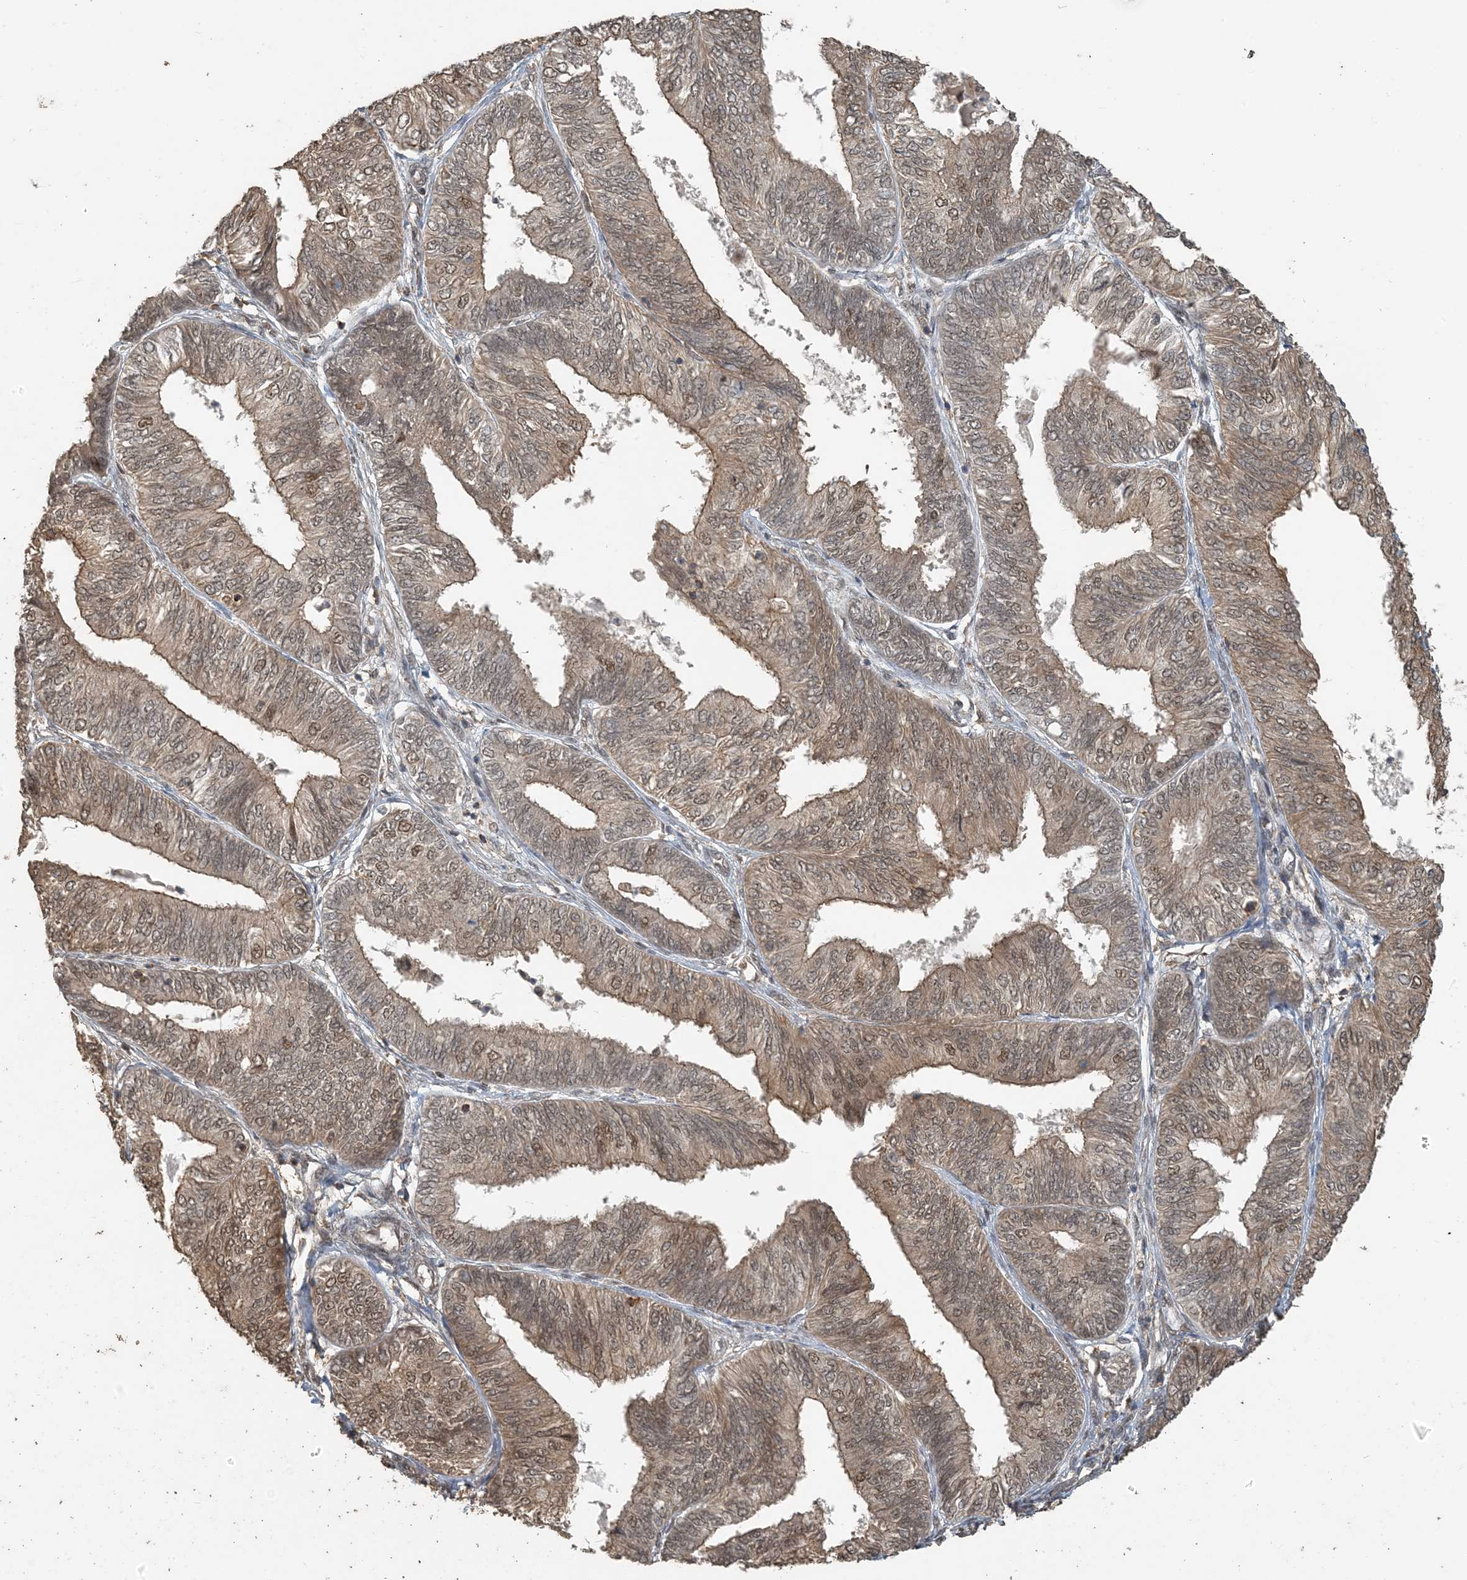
{"staining": {"intensity": "moderate", "quantity": ">75%", "location": "cytoplasmic/membranous,nuclear"}, "tissue": "endometrial cancer", "cell_type": "Tumor cells", "image_type": "cancer", "snomed": [{"axis": "morphology", "description": "Adenocarcinoma, NOS"}, {"axis": "topography", "description": "Endometrium"}], "caption": "Endometrial cancer (adenocarcinoma) was stained to show a protein in brown. There is medium levels of moderate cytoplasmic/membranous and nuclear expression in approximately >75% of tumor cells.", "gene": "ZC3H12A", "patient": {"sex": "female", "age": 58}}